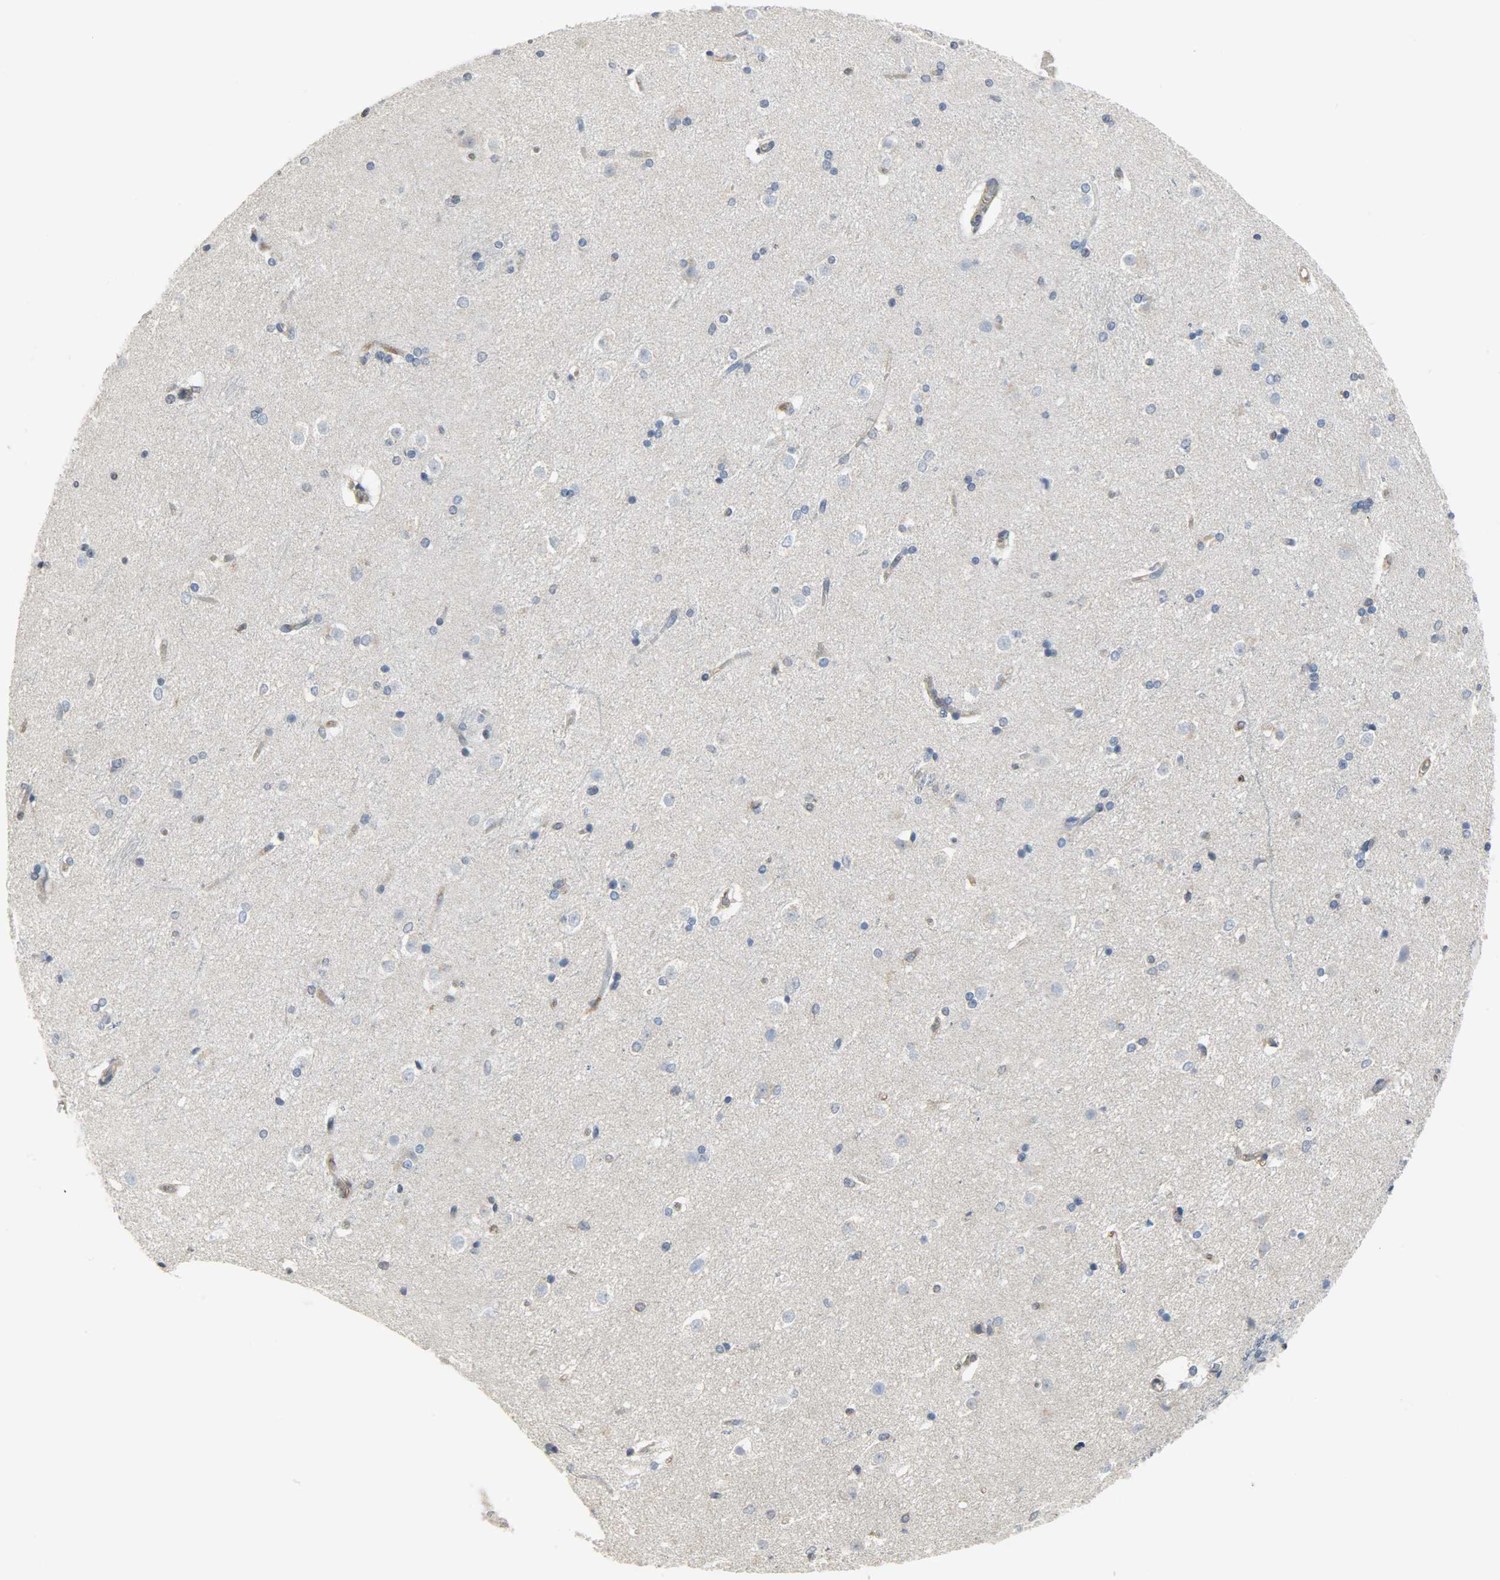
{"staining": {"intensity": "negative", "quantity": "none", "location": "none"}, "tissue": "caudate", "cell_type": "Glial cells", "image_type": "normal", "snomed": [{"axis": "morphology", "description": "Normal tissue, NOS"}, {"axis": "topography", "description": "Lateral ventricle wall"}], "caption": "This image is of benign caudate stained with immunohistochemistry to label a protein in brown with the nuclei are counter-stained blue. There is no positivity in glial cells.", "gene": "TRIM21", "patient": {"sex": "female", "age": 19}}